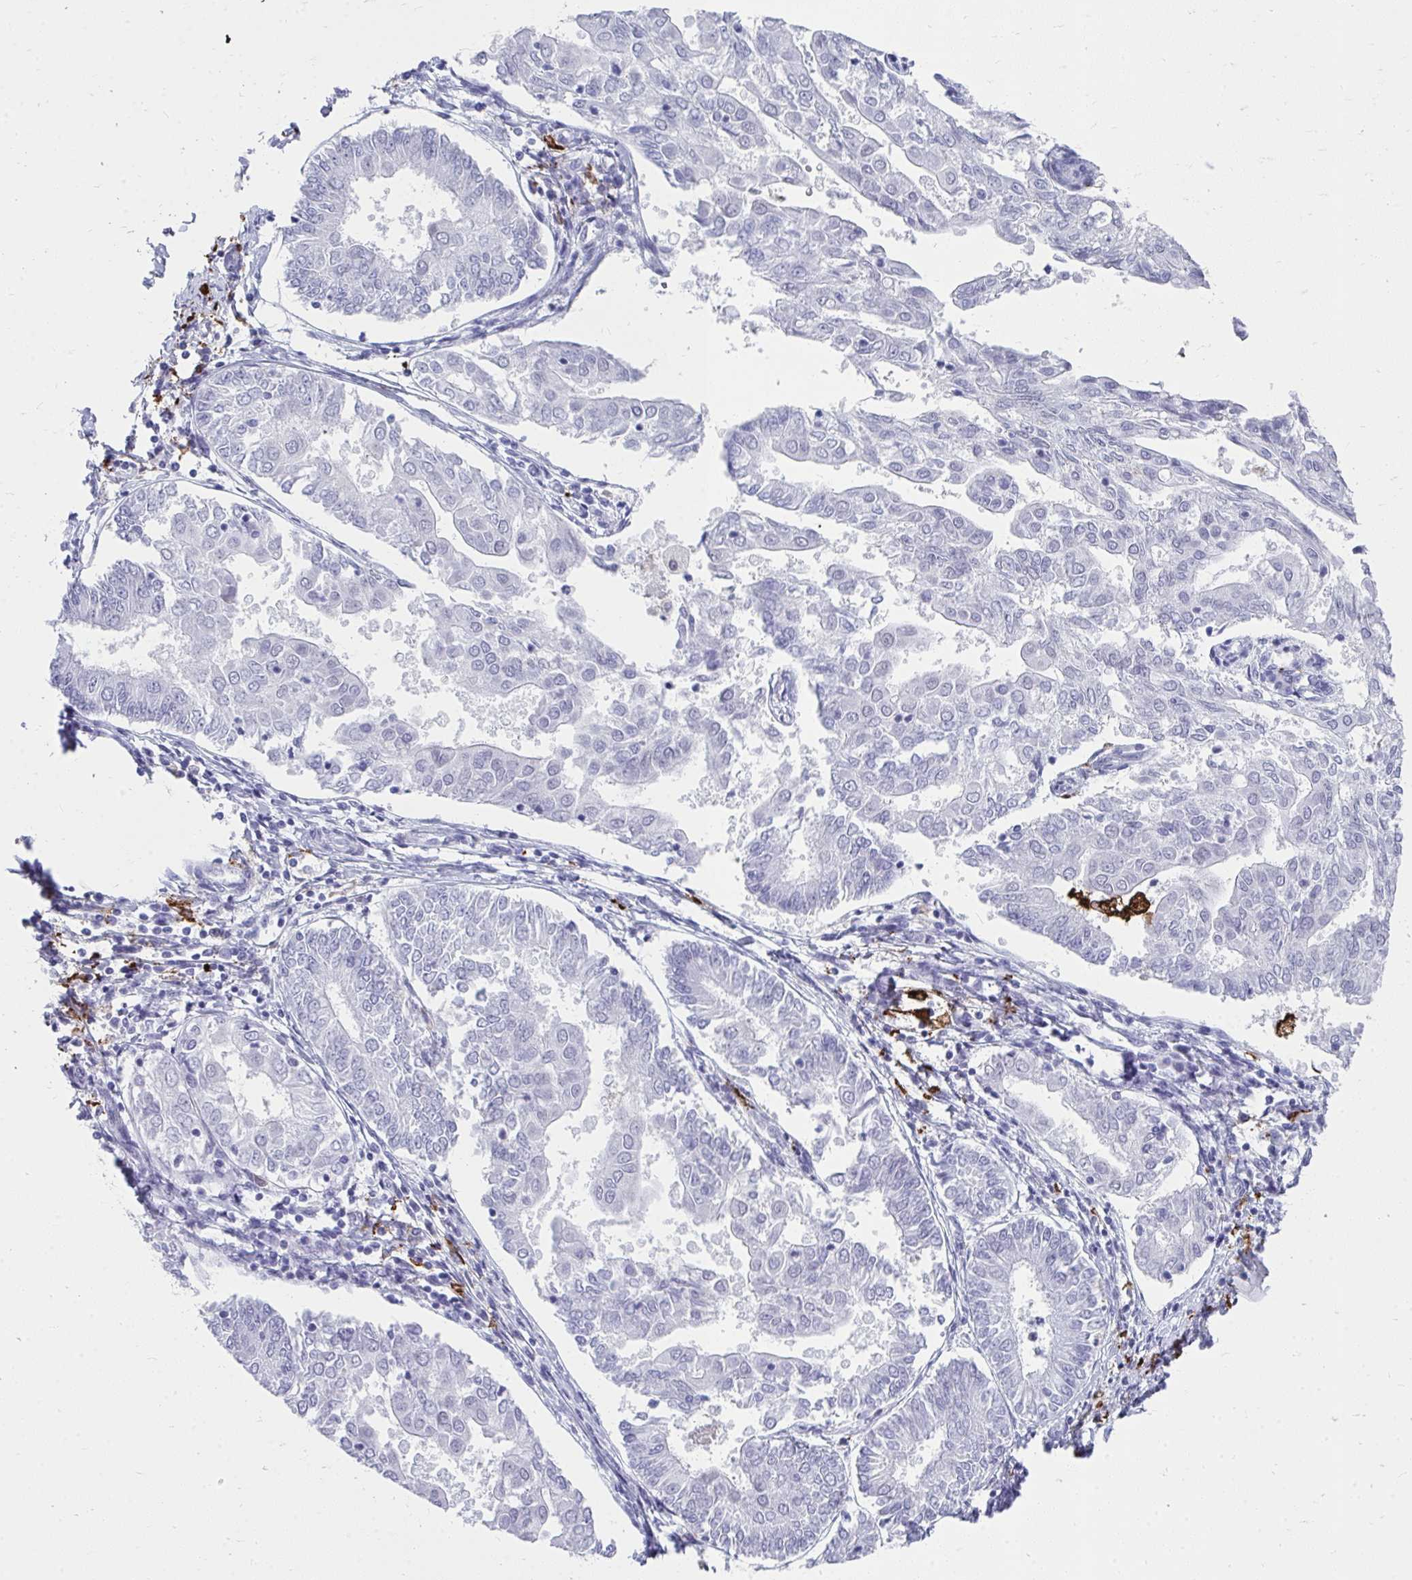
{"staining": {"intensity": "negative", "quantity": "none", "location": "none"}, "tissue": "endometrial cancer", "cell_type": "Tumor cells", "image_type": "cancer", "snomed": [{"axis": "morphology", "description": "Adenocarcinoma, NOS"}, {"axis": "topography", "description": "Endometrium"}], "caption": "Immunohistochemical staining of human endometrial cancer displays no significant positivity in tumor cells. (Stains: DAB immunohistochemistry with hematoxylin counter stain, Microscopy: brightfield microscopy at high magnification).", "gene": "CD163", "patient": {"sex": "female", "age": 68}}